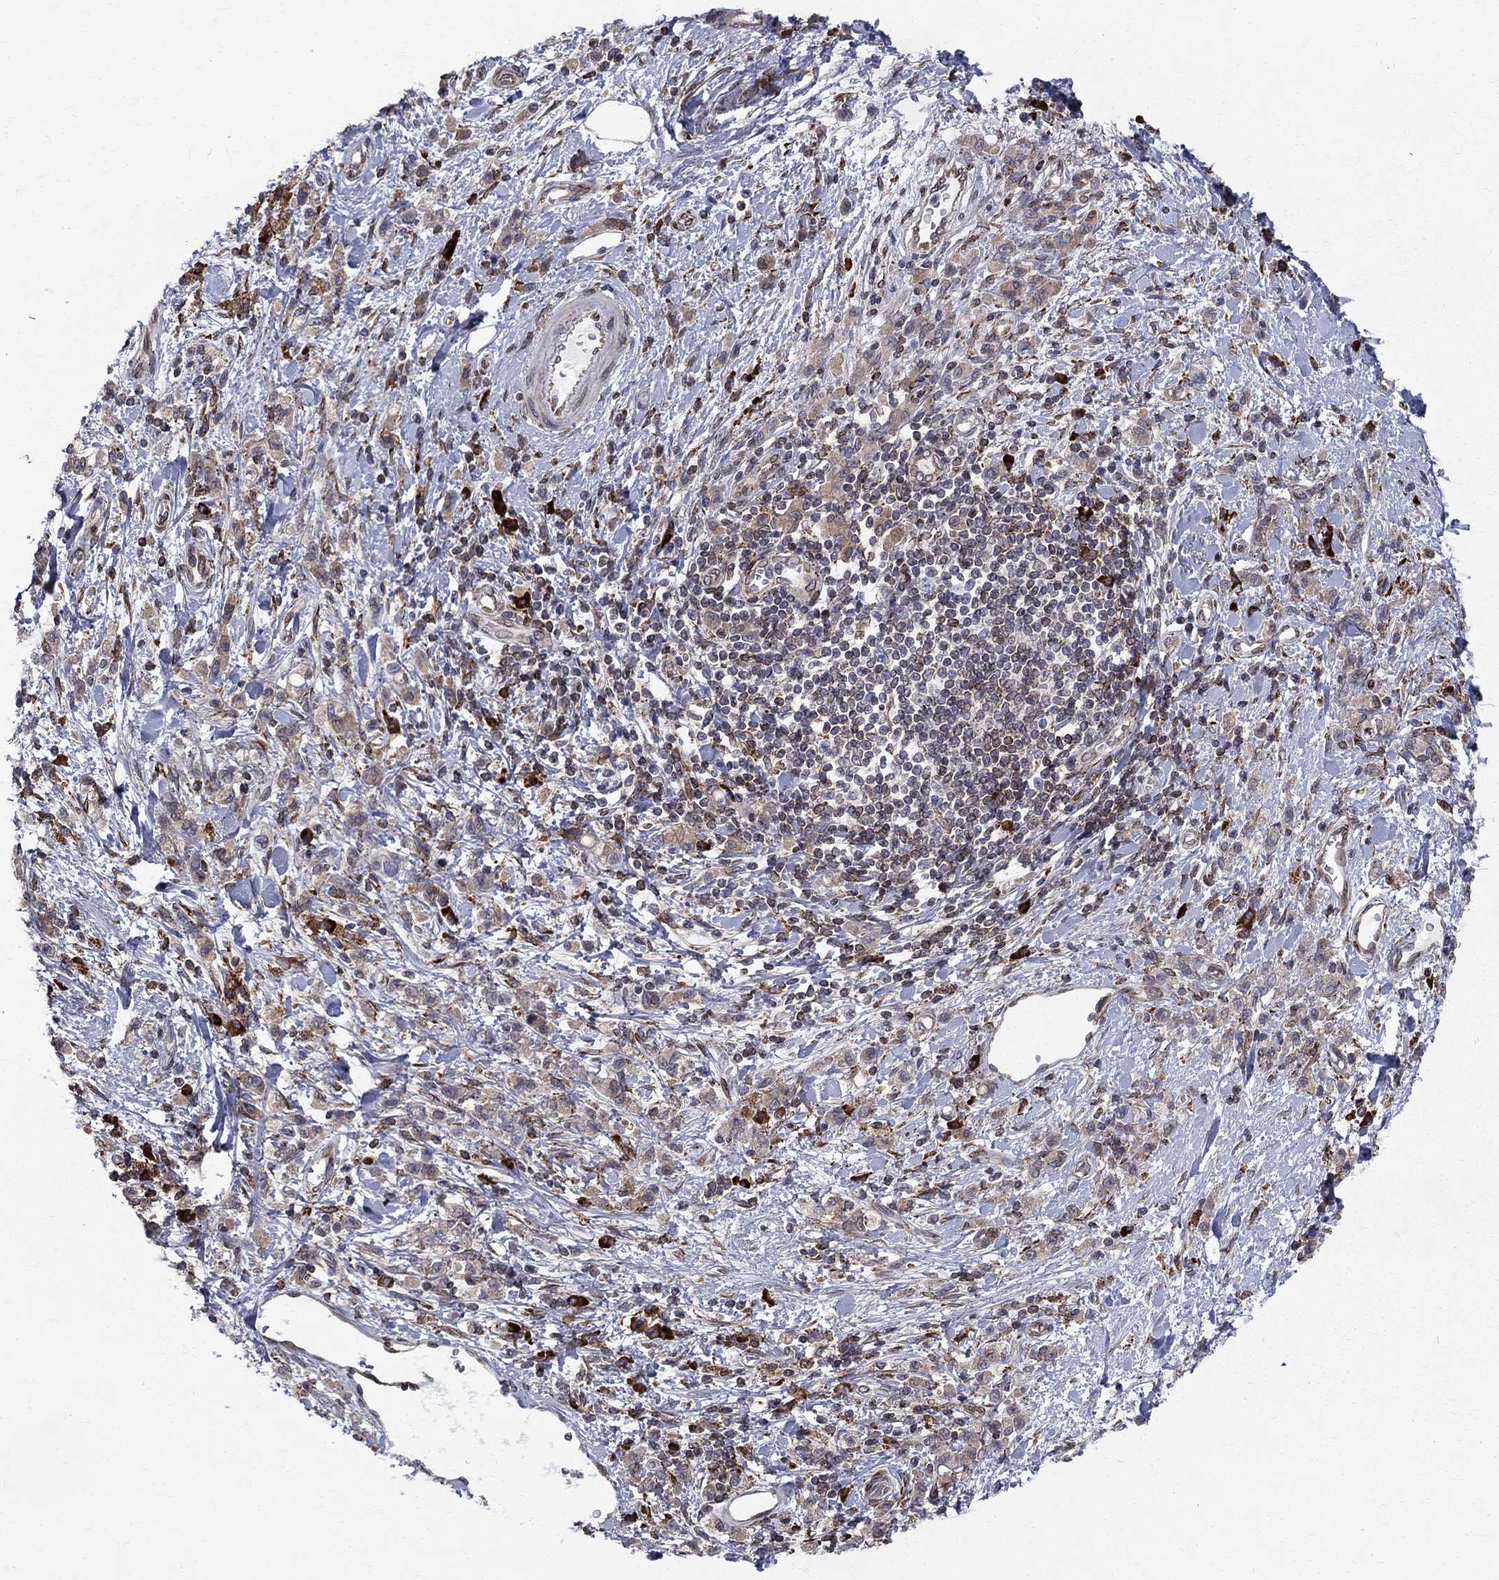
{"staining": {"intensity": "moderate", "quantity": "25%-75%", "location": "cytoplasmic/membranous"}, "tissue": "stomach cancer", "cell_type": "Tumor cells", "image_type": "cancer", "snomed": [{"axis": "morphology", "description": "Adenocarcinoma, NOS"}, {"axis": "topography", "description": "Stomach"}], "caption": "Stomach cancer stained for a protein demonstrates moderate cytoplasmic/membranous positivity in tumor cells.", "gene": "CAB39L", "patient": {"sex": "male", "age": 77}}